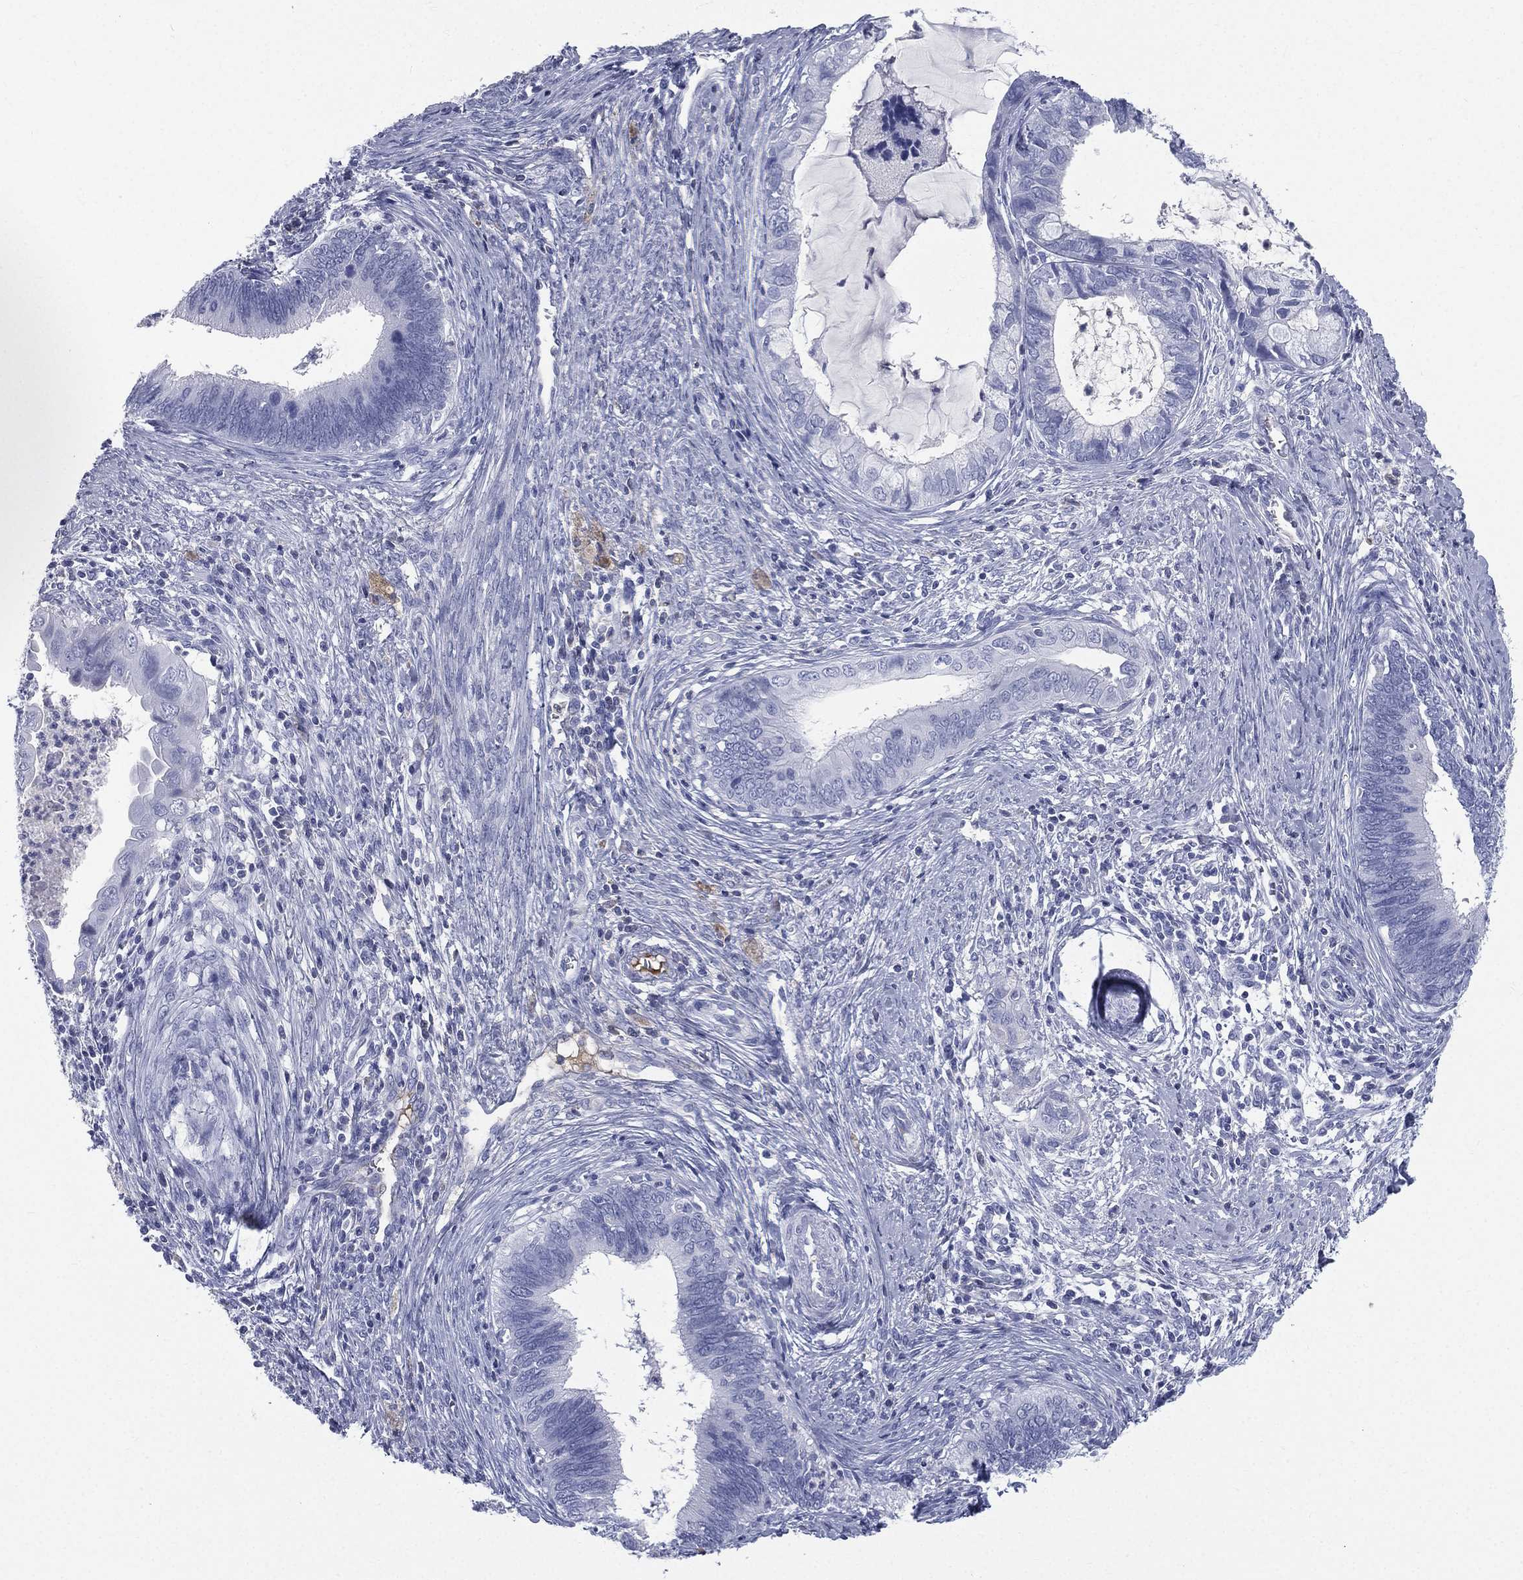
{"staining": {"intensity": "negative", "quantity": "none", "location": "none"}, "tissue": "cervical cancer", "cell_type": "Tumor cells", "image_type": "cancer", "snomed": [{"axis": "morphology", "description": "Adenocarcinoma, NOS"}, {"axis": "topography", "description": "Cervix"}], "caption": "High power microscopy histopathology image of an immunohistochemistry (IHC) micrograph of adenocarcinoma (cervical), revealing no significant positivity in tumor cells. Brightfield microscopy of IHC stained with DAB (brown) and hematoxylin (blue), captured at high magnification.", "gene": "HP", "patient": {"sex": "female", "age": 42}}